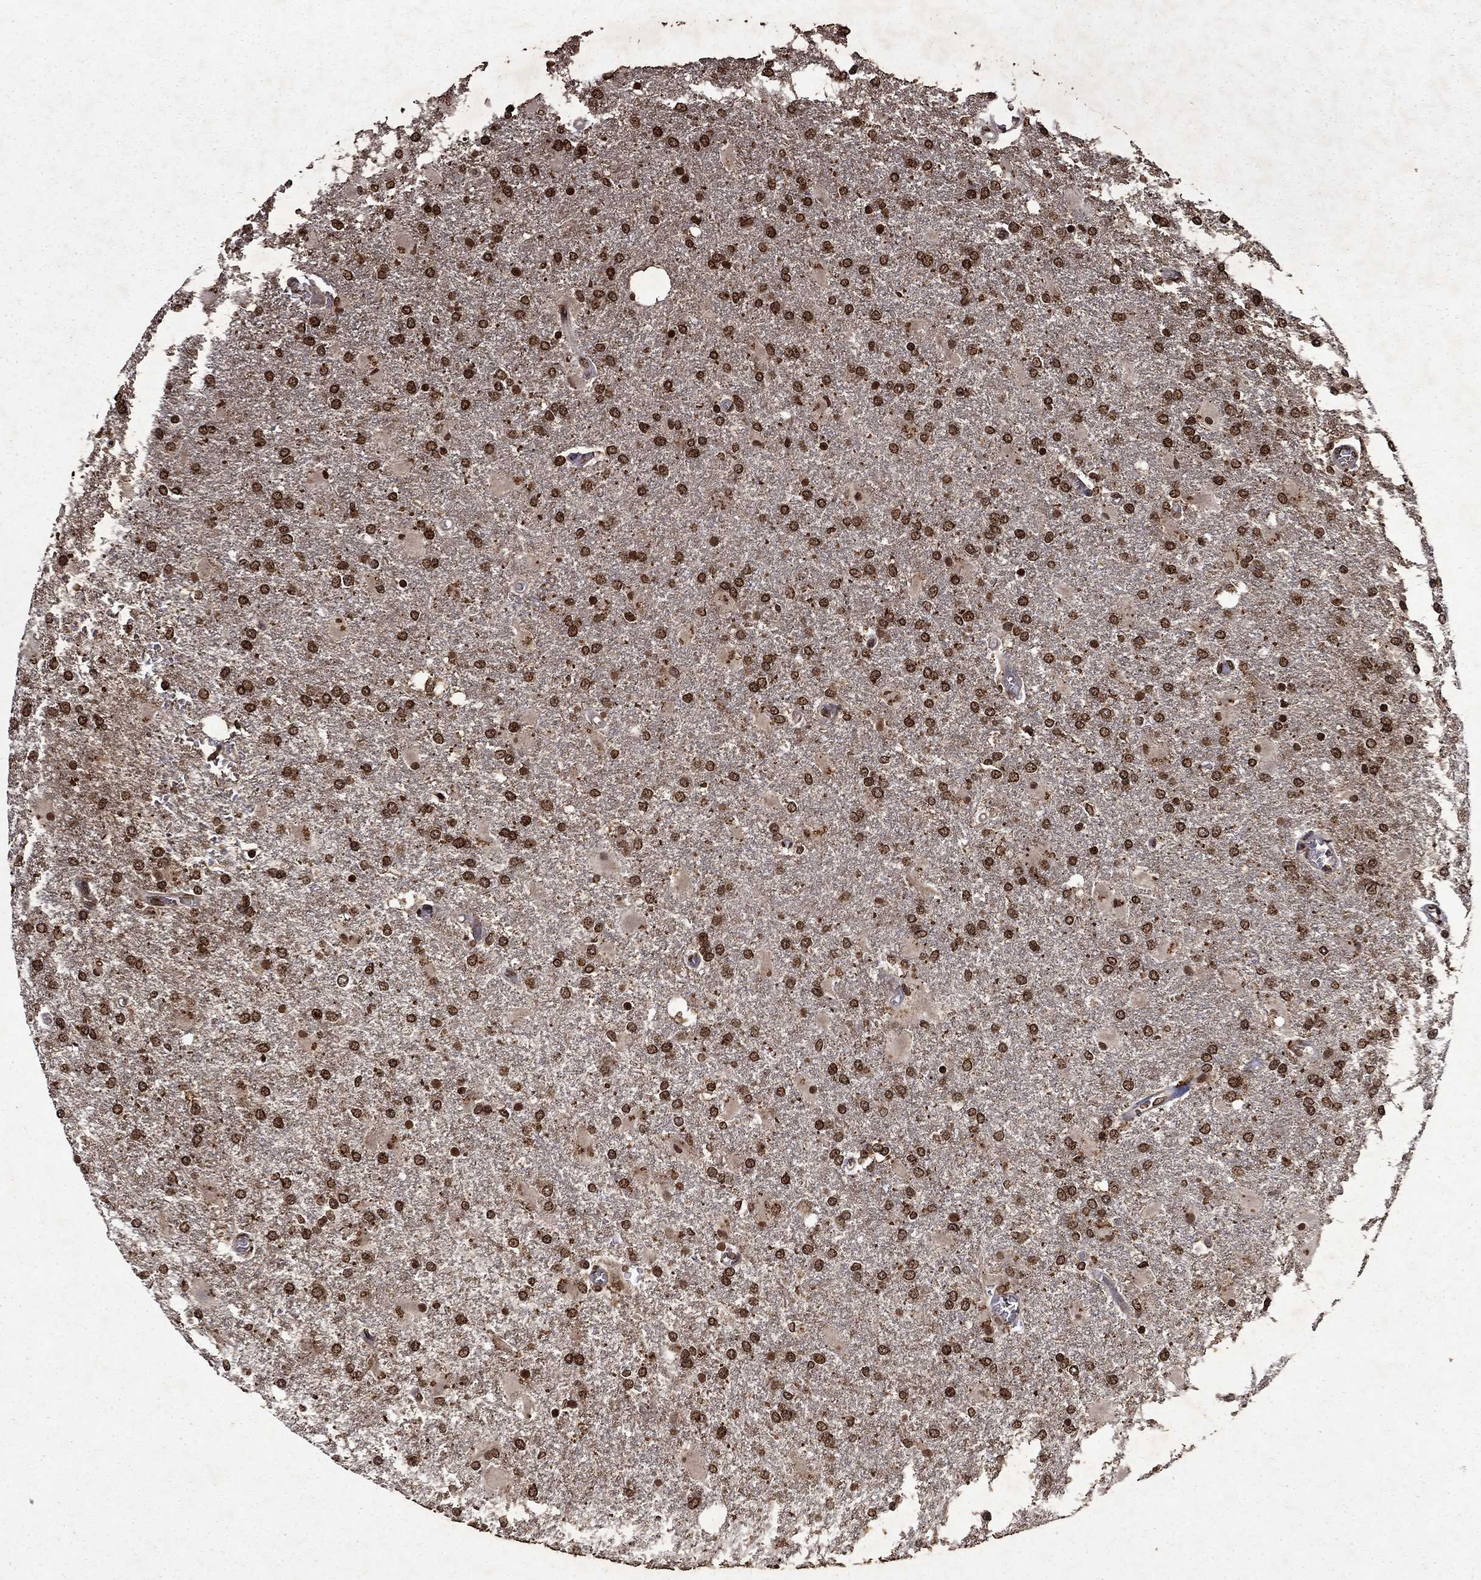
{"staining": {"intensity": "strong", "quantity": ">75%", "location": "nuclear"}, "tissue": "glioma", "cell_type": "Tumor cells", "image_type": "cancer", "snomed": [{"axis": "morphology", "description": "Glioma, malignant, High grade"}, {"axis": "topography", "description": "Cerebral cortex"}], "caption": "High-magnification brightfield microscopy of glioma stained with DAB (brown) and counterstained with hematoxylin (blue). tumor cells exhibit strong nuclear staining is identified in approximately>75% of cells. The staining was performed using DAB, with brown indicating positive protein expression. Nuclei are stained blue with hematoxylin.", "gene": "PIN4", "patient": {"sex": "male", "age": 79}}